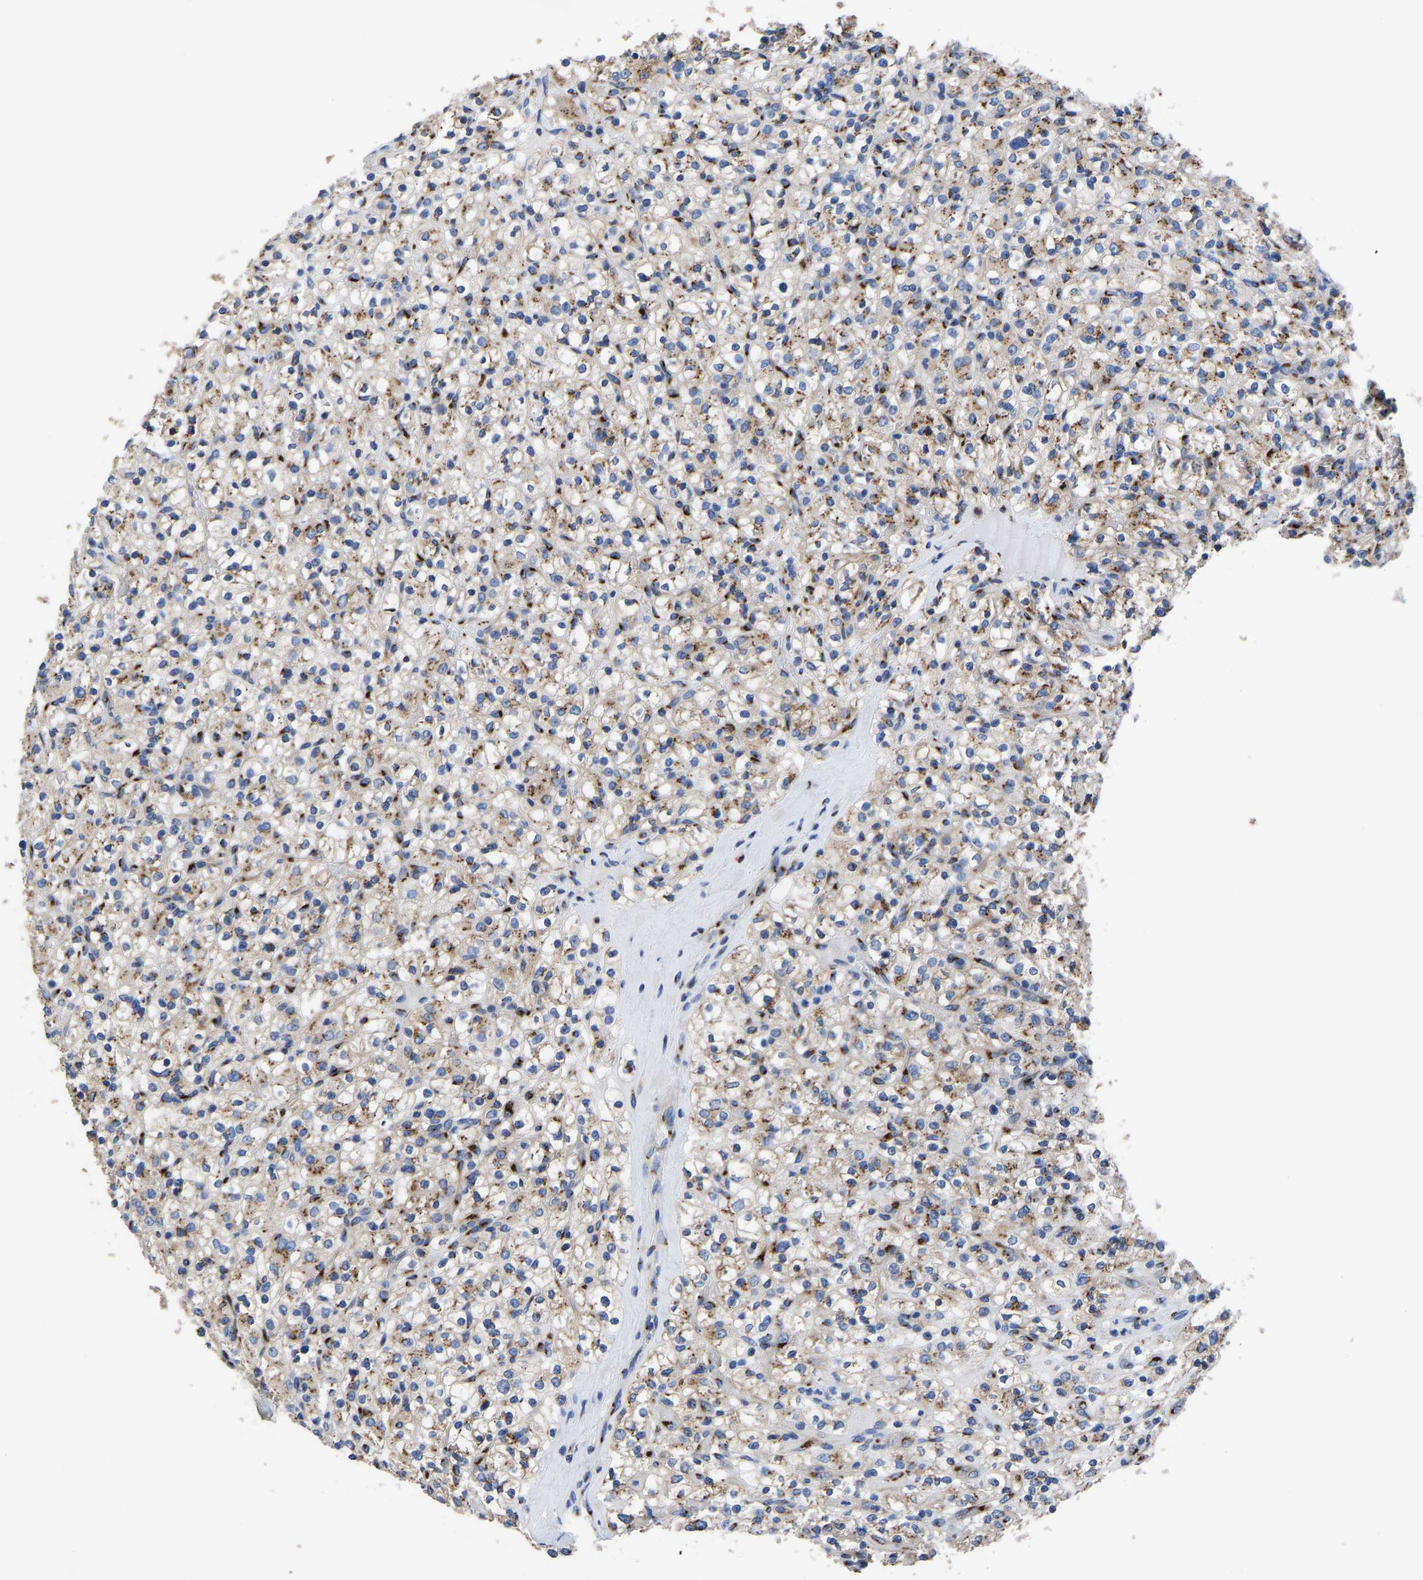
{"staining": {"intensity": "moderate", "quantity": ">75%", "location": "cytoplasmic/membranous"}, "tissue": "renal cancer", "cell_type": "Tumor cells", "image_type": "cancer", "snomed": [{"axis": "morphology", "description": "Normal tissue, NOS"}, {"axis": "morphology", "description": "Adenocarcinoma, NOS"}, {"axis": "topography", "description": "Kidney"}], "caption": "Adenocarcinoma (renal) stained with a brown dye shows moderate cytoplasmic/membranous positive staining in approximately >75% of tumor cells.", "gene": "TMEM87A", "patient": {"sex": "female", "age": 72}}